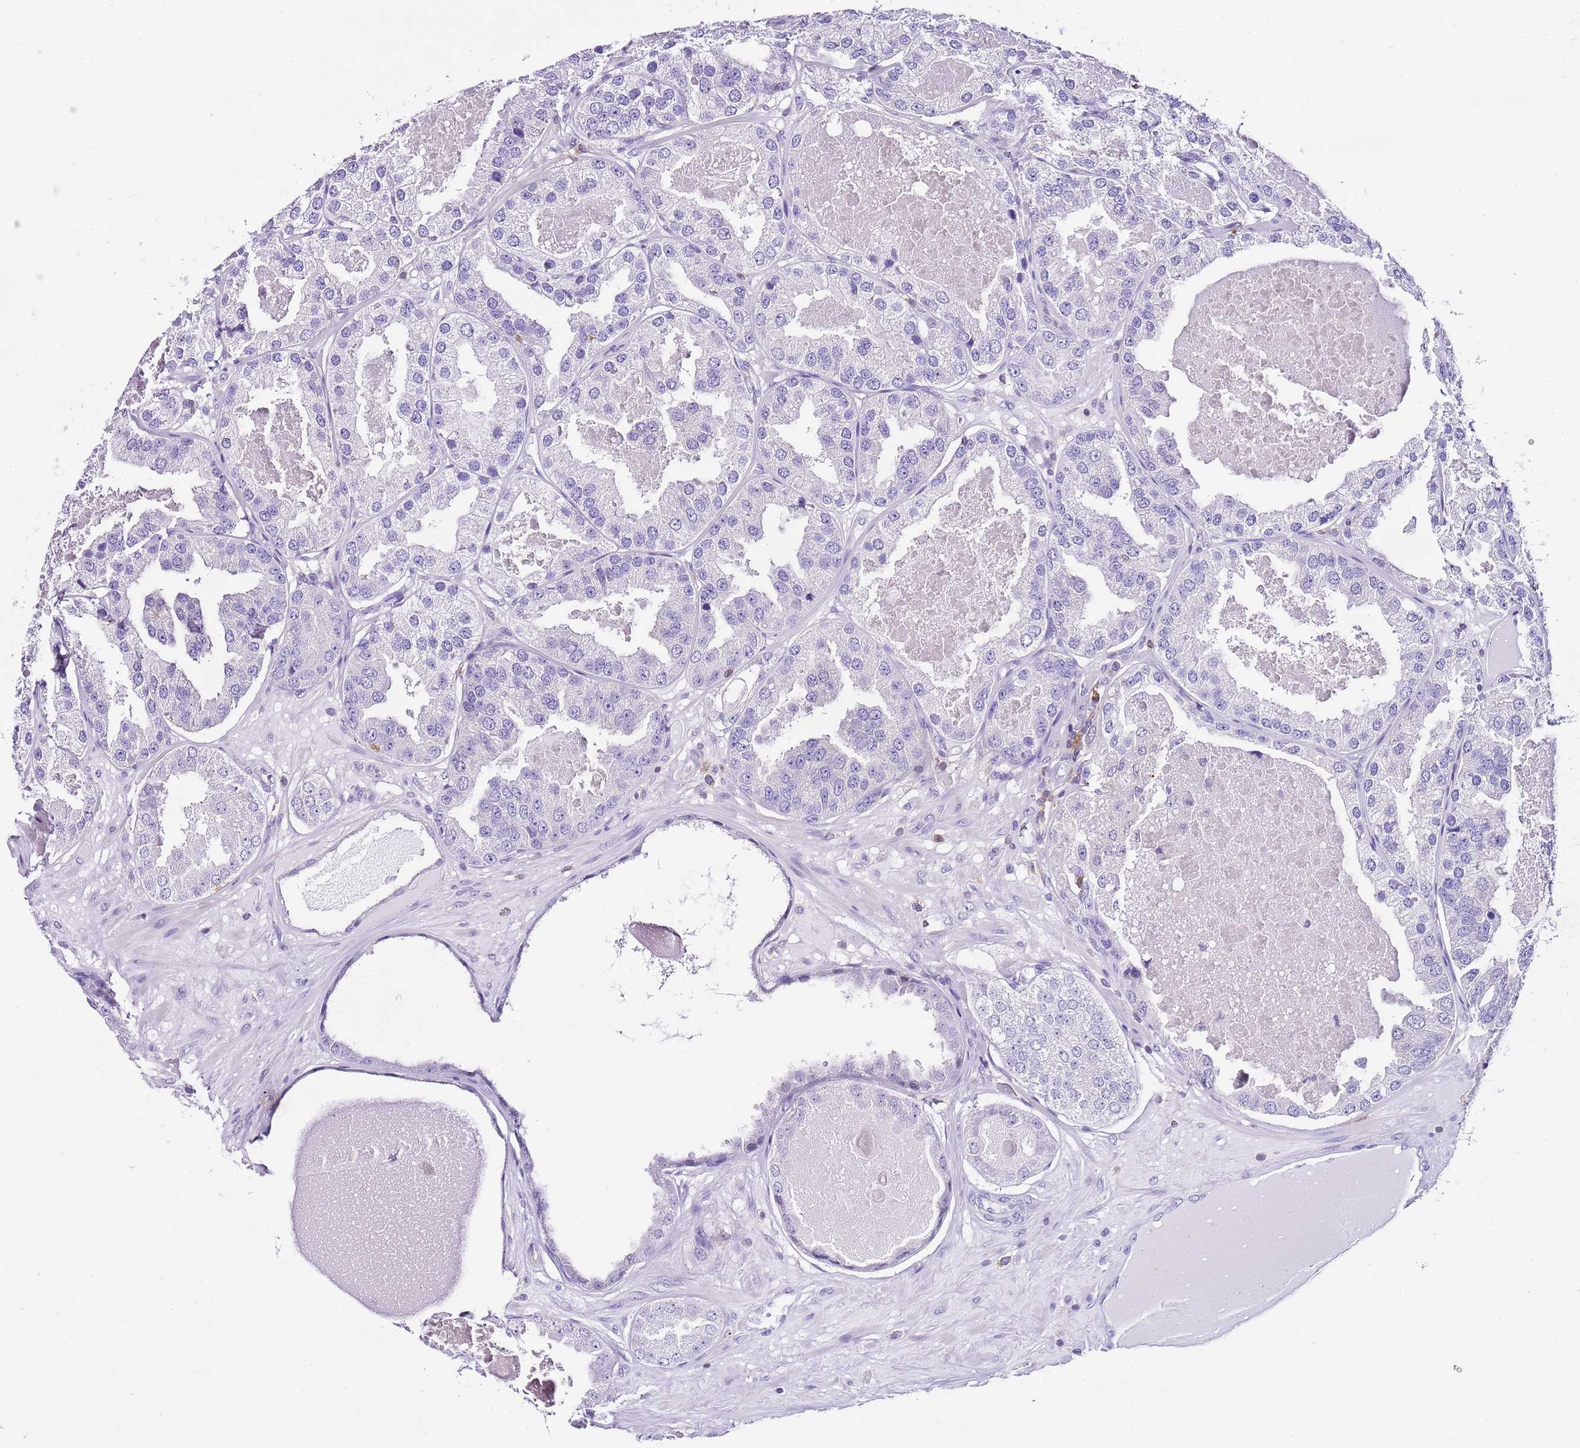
{"staining": {"intensity": "negative", "quantity": "none", "location": "none"}, "tissue": "prostate cancer", "cell_type": "Tumor cells", "image_type": "cancer", "snomed": [{"axis": "morphology", "description": "Adenocarcinoma, High grade"}, {"axis": "topography", "description": "Prostate"}], "caption": "This micrograph is of adenocarcinoma (high-grade) (prostate) stained with IHC to label a protein in brown with the nuclei are counter-stained blue. There is no staining in tumor cells. (DAB immunohistochemistry visualized using brightfield microscopy, high magnification).", "gene": "CNN2", "patient": {"sex": "male", "age": 63}}